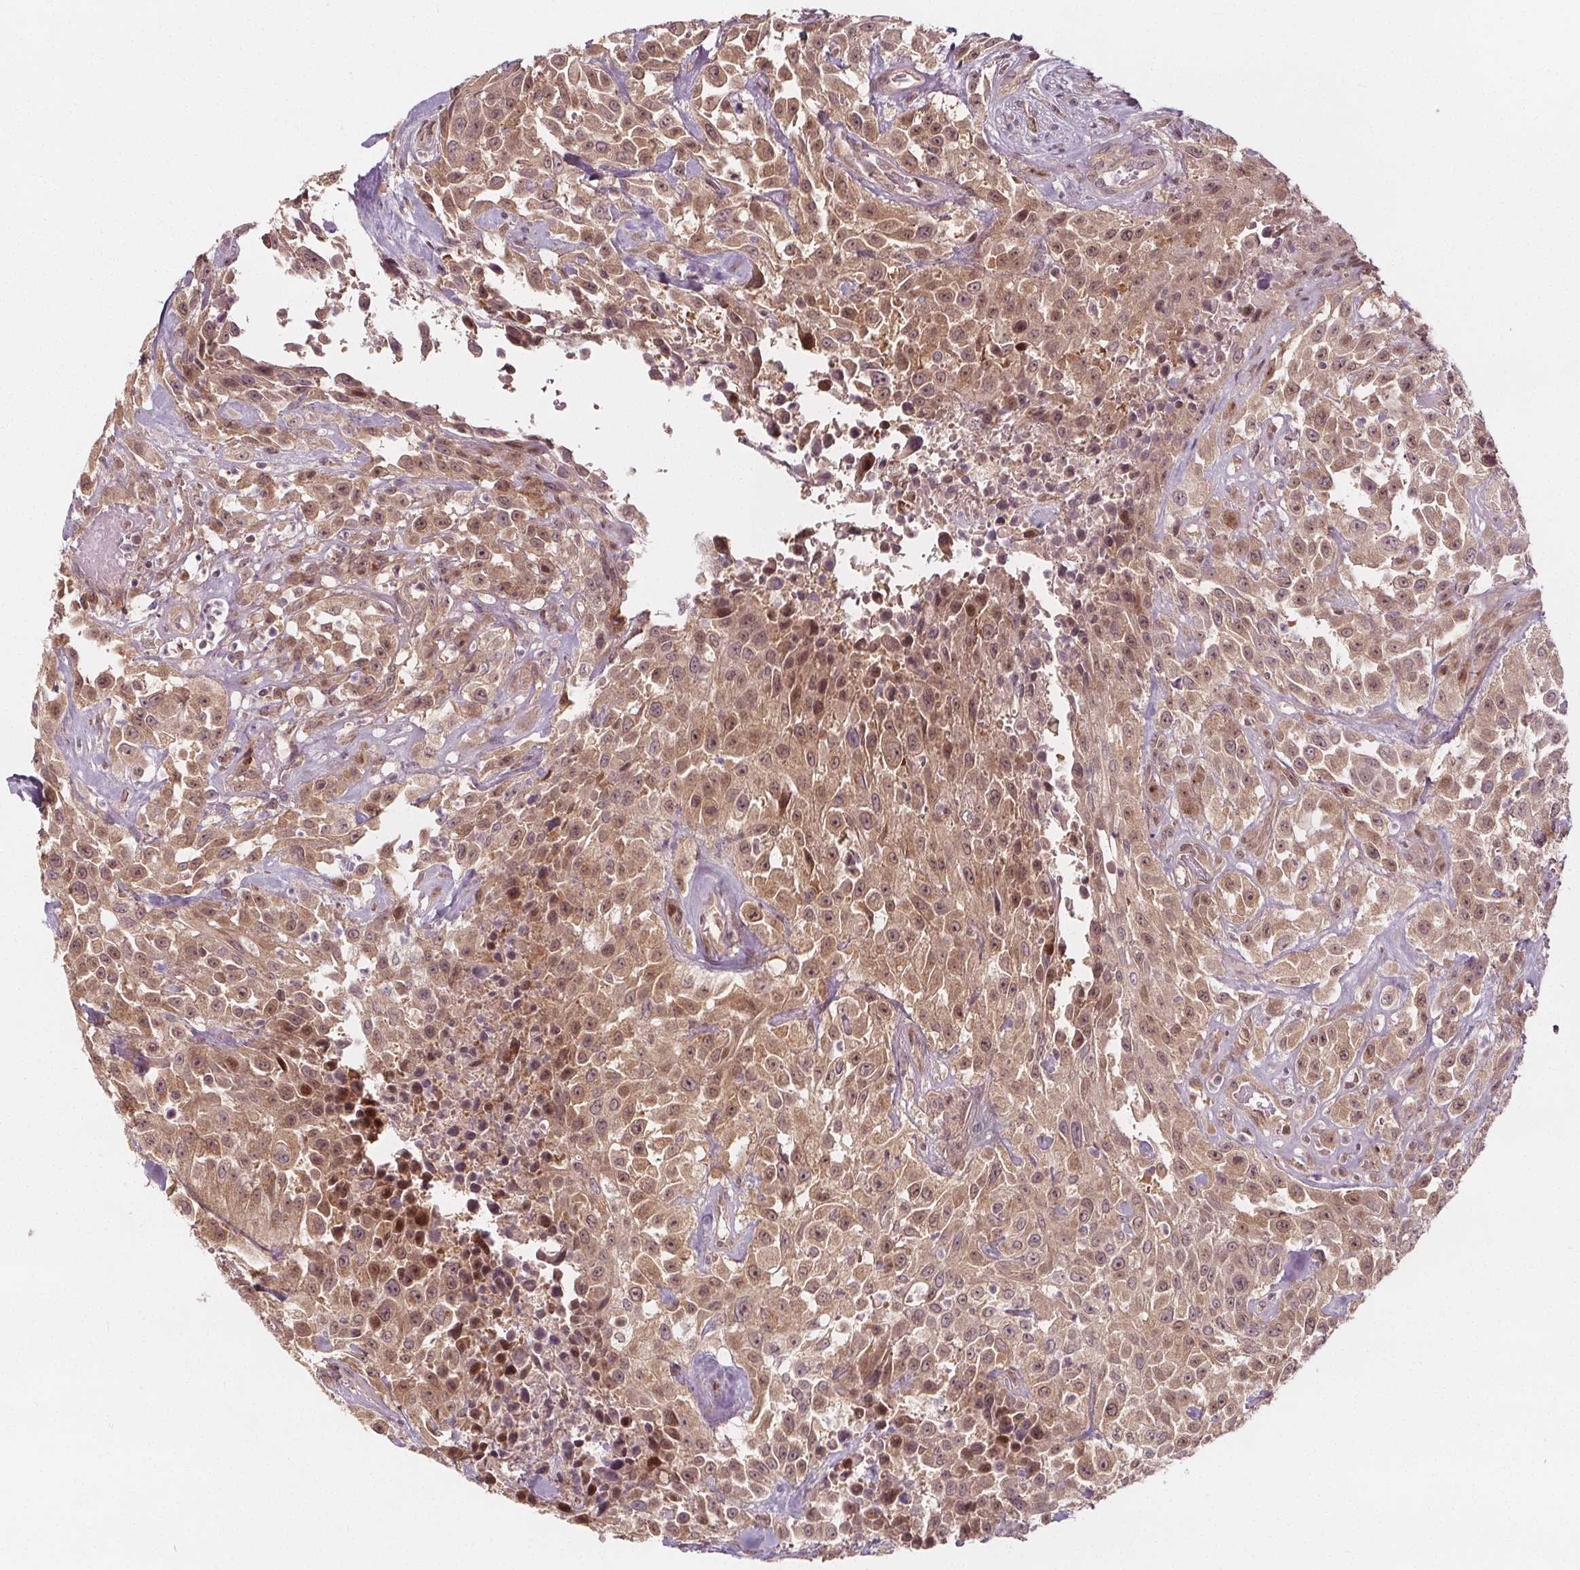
{"staining": {"intensity": "moderate", "quantity": ">75%", "location": "cytoplasmic/membranous,nuclear"}, "tissue": "urothelial cancer", "cell_type": "Tumor cells", "image_type": "cancer", "snomed": [{"axis": "morphology", "description": "Urothelial carcinoma, High grade"}, {"axis": "topography", "description": "Urinary bladder"}], "caption": "Urothelial carcinoma (high-grade) stained with DAB immunohistochemistry displays medium levels of moderate cytoplasmic/membranous and nuclear staining in approximately >75% of tumor cells.", "gene": "AKT1S1", "patient": {"sex": "male", "age": 79}}